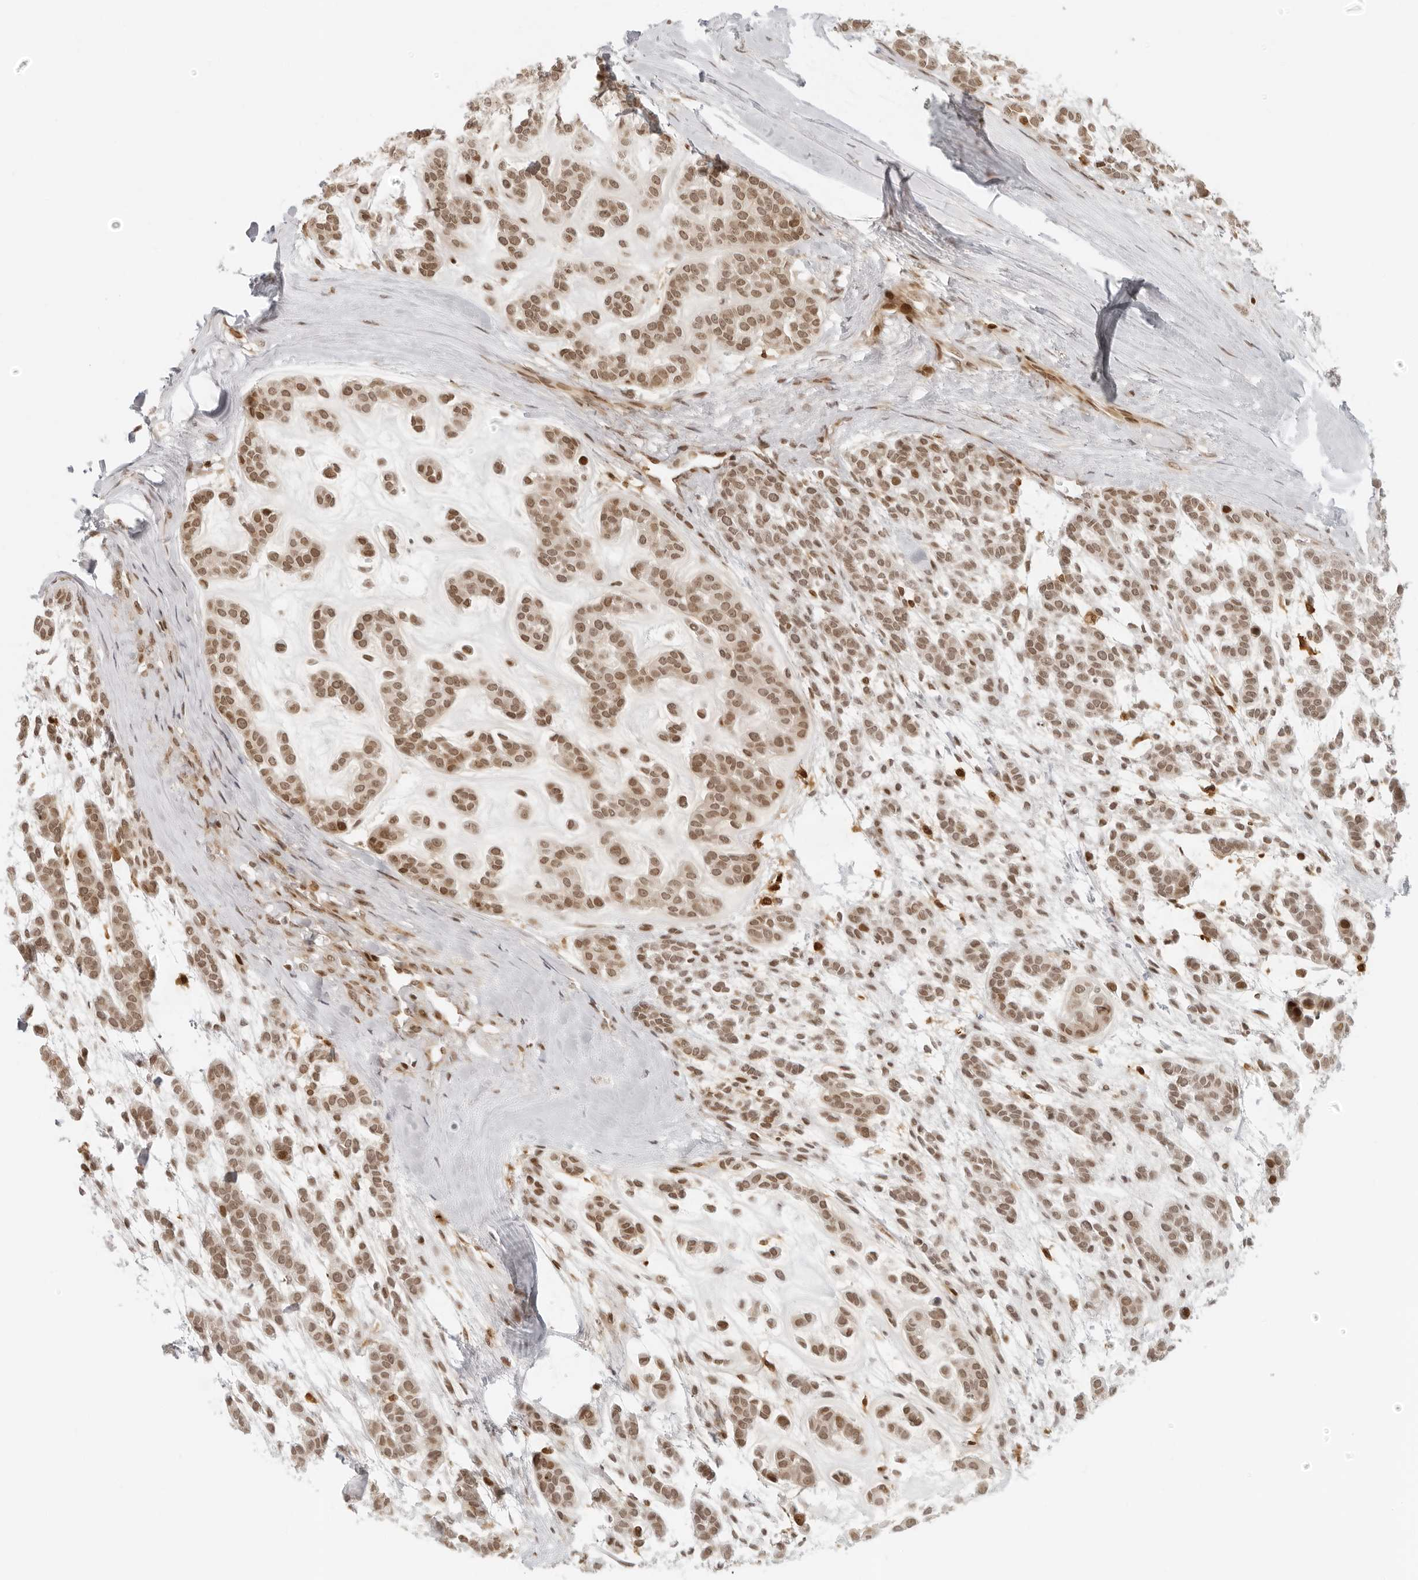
{"staining": {"intensity": "moderate", "quantity": ">75%", "location": "nuclear"}, "tissue": "head and neck cancer", "cell_type": "Tumor cells", "image_type": "cancer", "snomed": [{"axis": "morphology", "description": "Adenocarcinoma, NOS"}, {"axis": "morphology", "description": "Adenoma, NOS"}, {"axis": "topography", "description": "Head-Neck"}], "caption": "IHC (DAB (3,3'-diaminobenzidine)) staining of head and neck cancer exhibits moderate nuclear protein positivity in about >75% of tumor cells.", "gene": "ZNF407", "patient": {"sex": "female", "age": 55}}